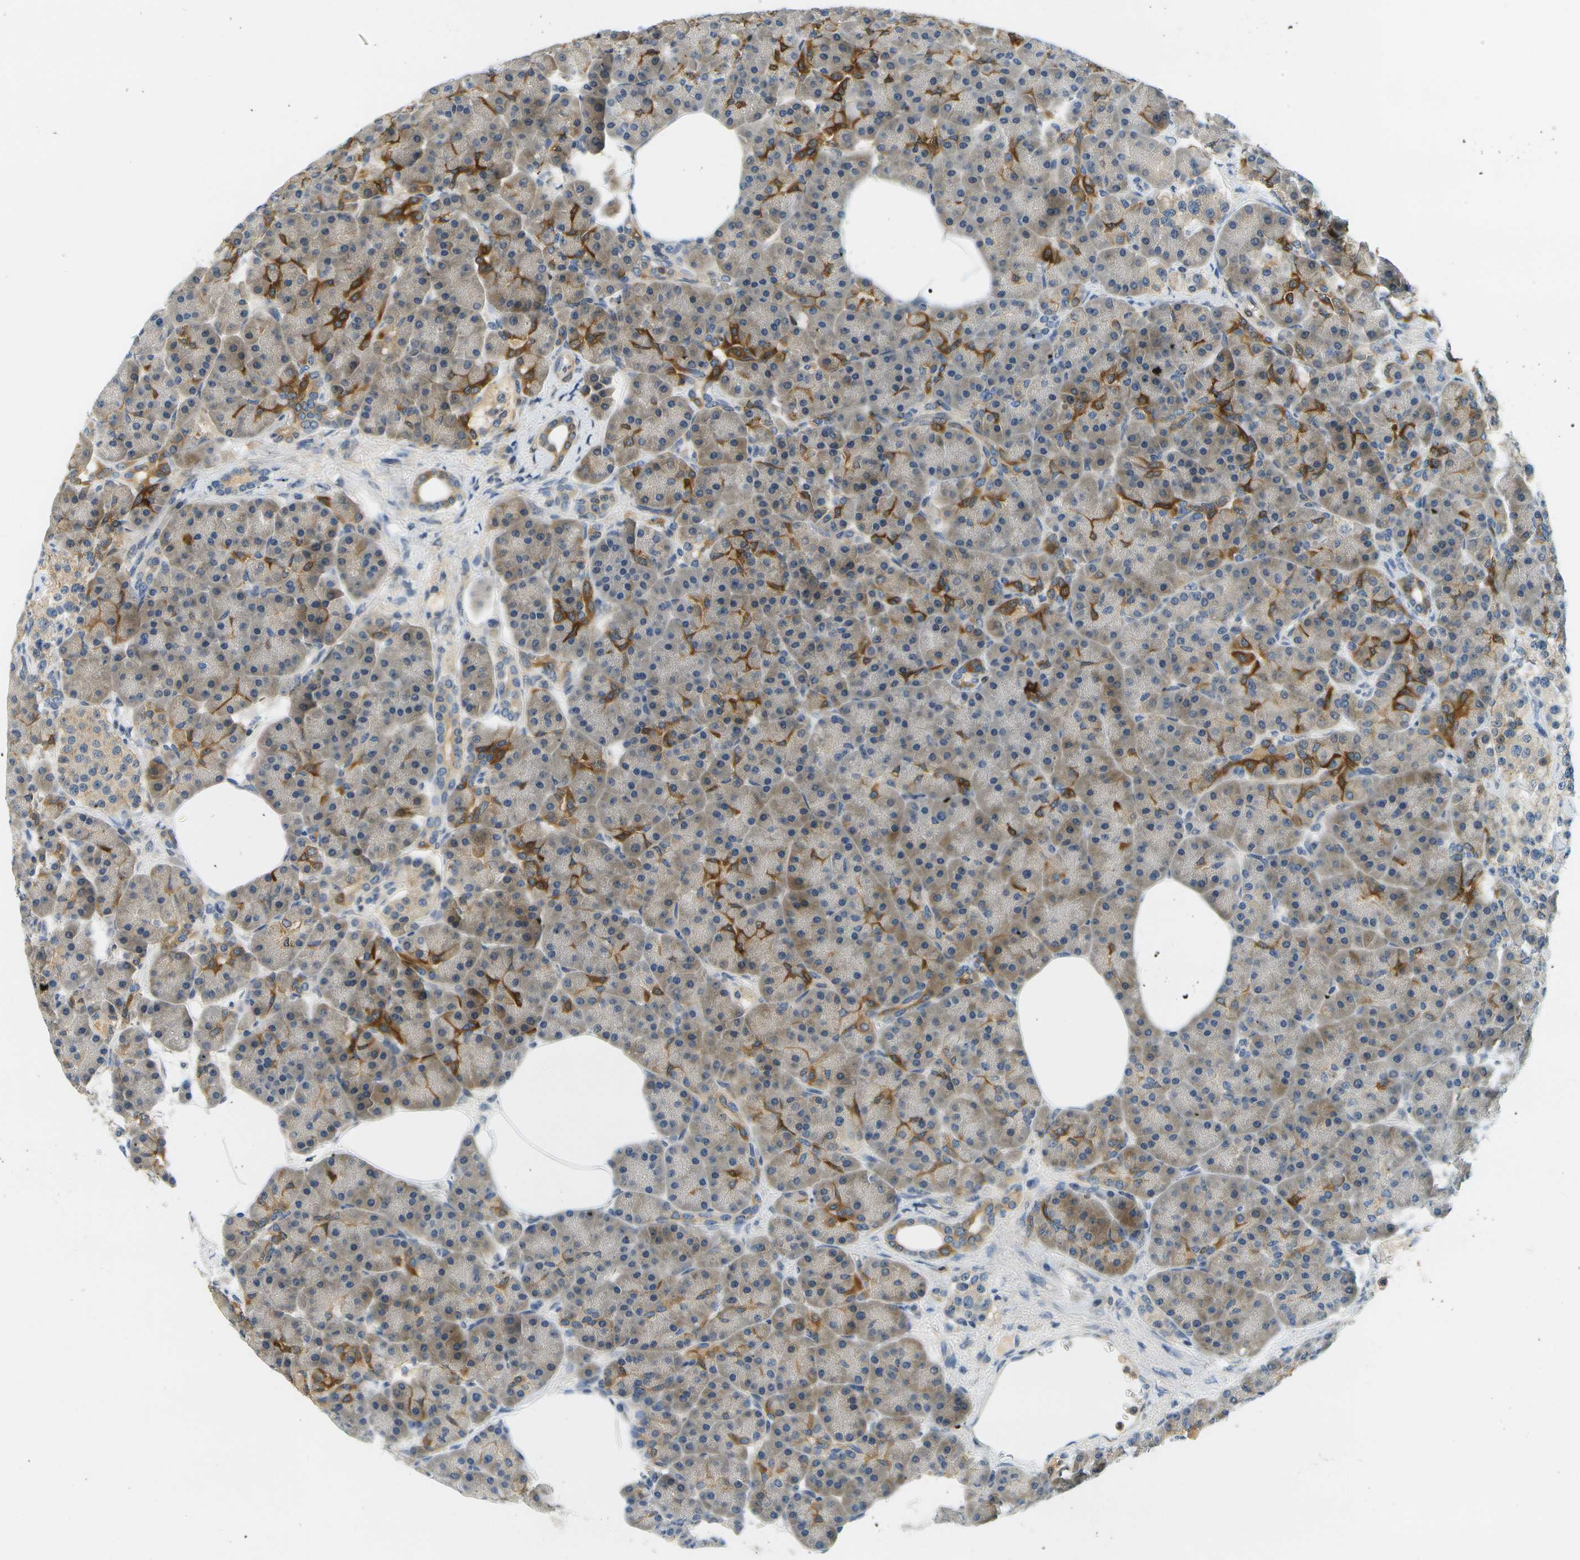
{"staining": {"intensity": "moderate", "quantity": "25%-75%", "location": "cytoplasmic/membranous"}, "tissue": "pancreas", "cell_type": "Exocrine glandular cells", "image_type": "normal", "snomed": [{"axis": "morphology", "description": "Normal tissue, NOS"}, {"axis": "topography", "description": "Pancreas"}], "caption": "Pancreas stained with IHC demonstrates moderate cytoplasmic/membranous expression in about 25%-75% of exocrine glandular cells. (brown staining indicates protein expression, while blue staining denotes nuclei).", "gene": "RASGRP2", "patient": {"sex": "female", "age": 70}}